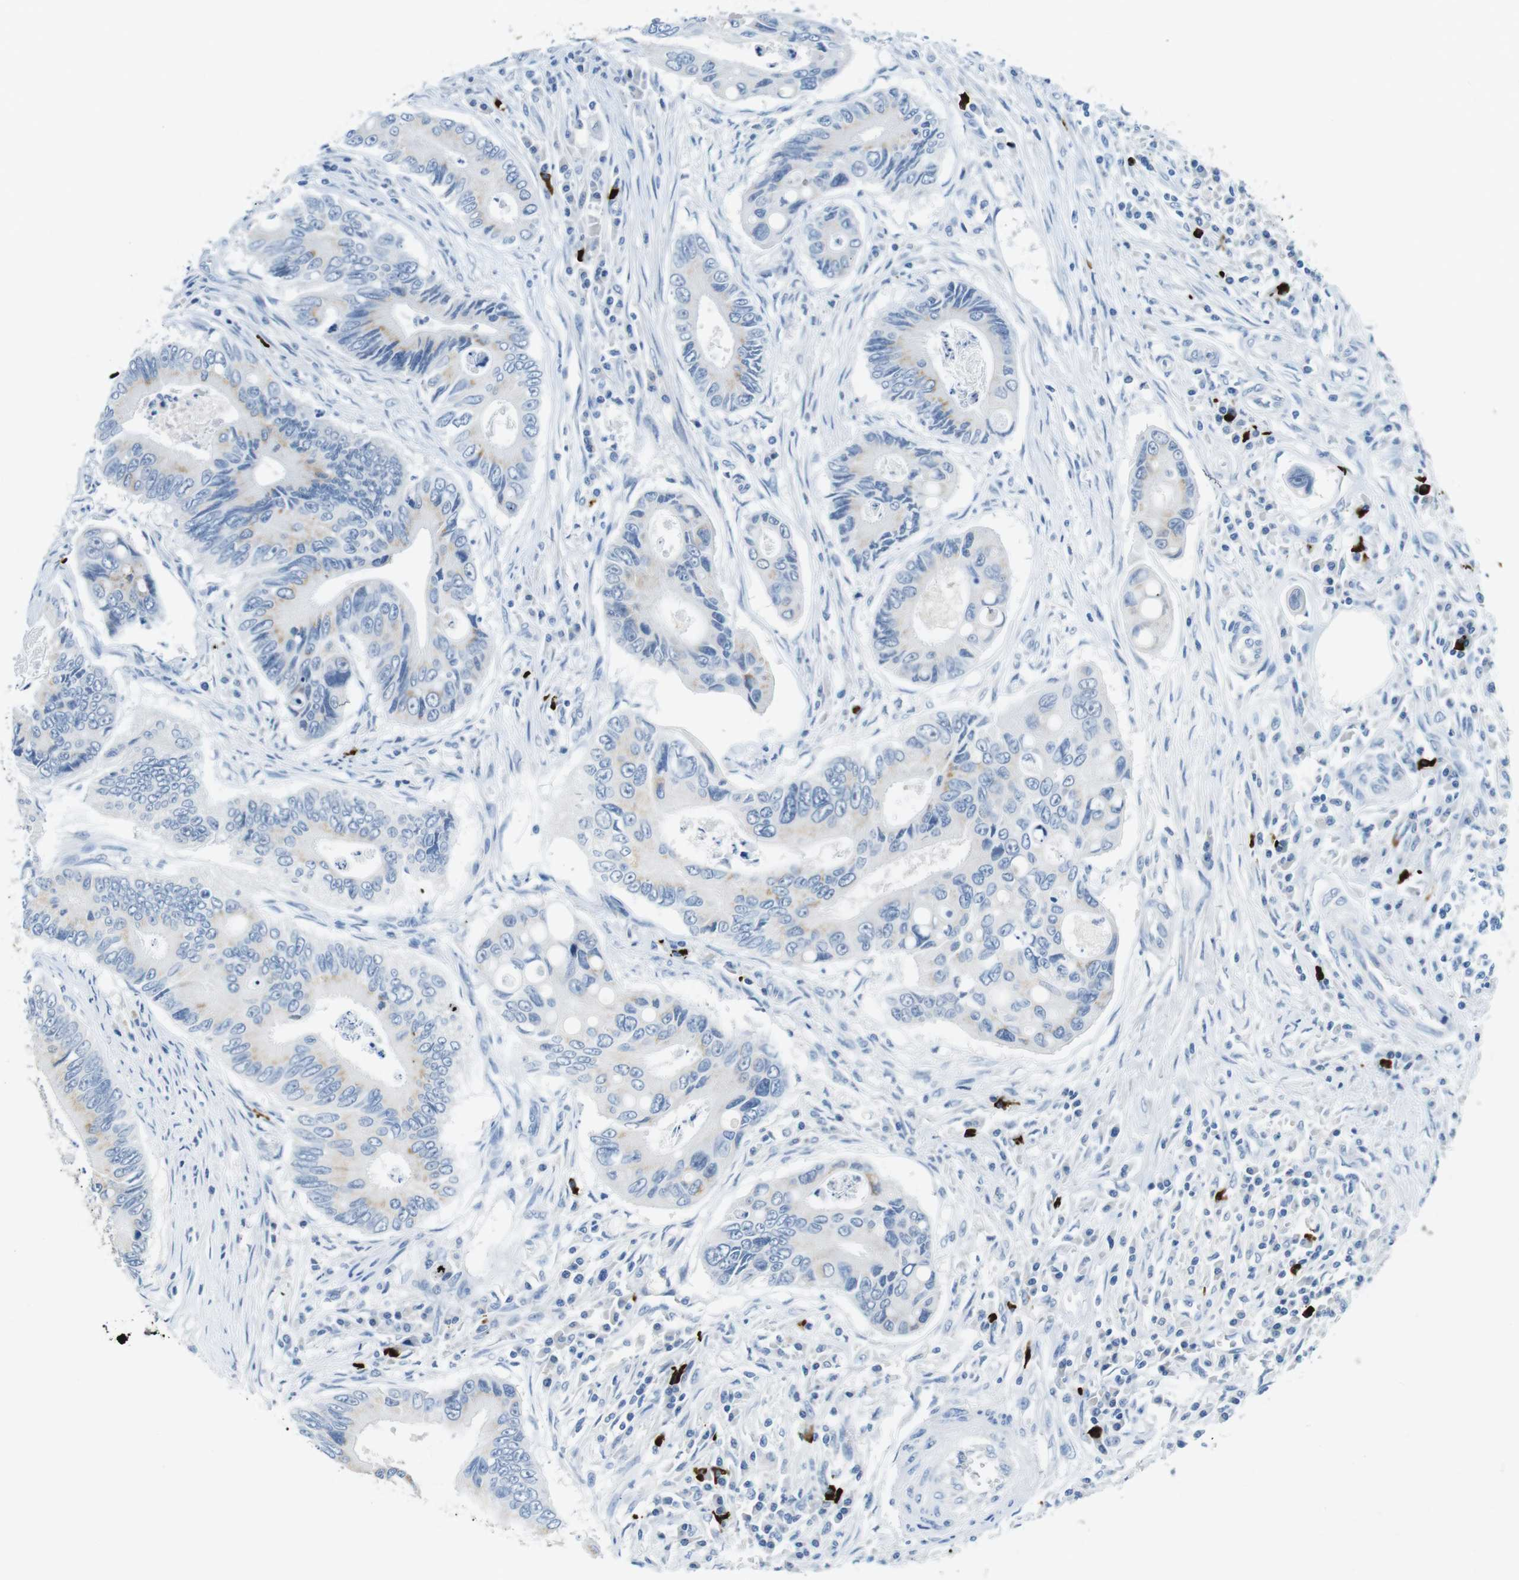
{"staining": {"intensity": "weak", "quantity": "<25%", "location": "cytoplasmic/membranous"}, "tissue": "colorectal cancer", "cell_type": "Tumor cells", "image_type": "cancer", "snomed": [{"axis": "morphology", "description": "Inflammation, NOS"}, {"axis": "morphology", "description": "Adenocarcinoma, NOS"}, {"axis": "topography", "description": "Colon"}], "caption": "This is a micrograph of immunohistochemistry (IHC) staining of colorectal cancer (adenocarcinoma), which shows no positivity in tumor cells.", "gene": "SLC35A3", "patient": {"sex": "male", "age": 72}}